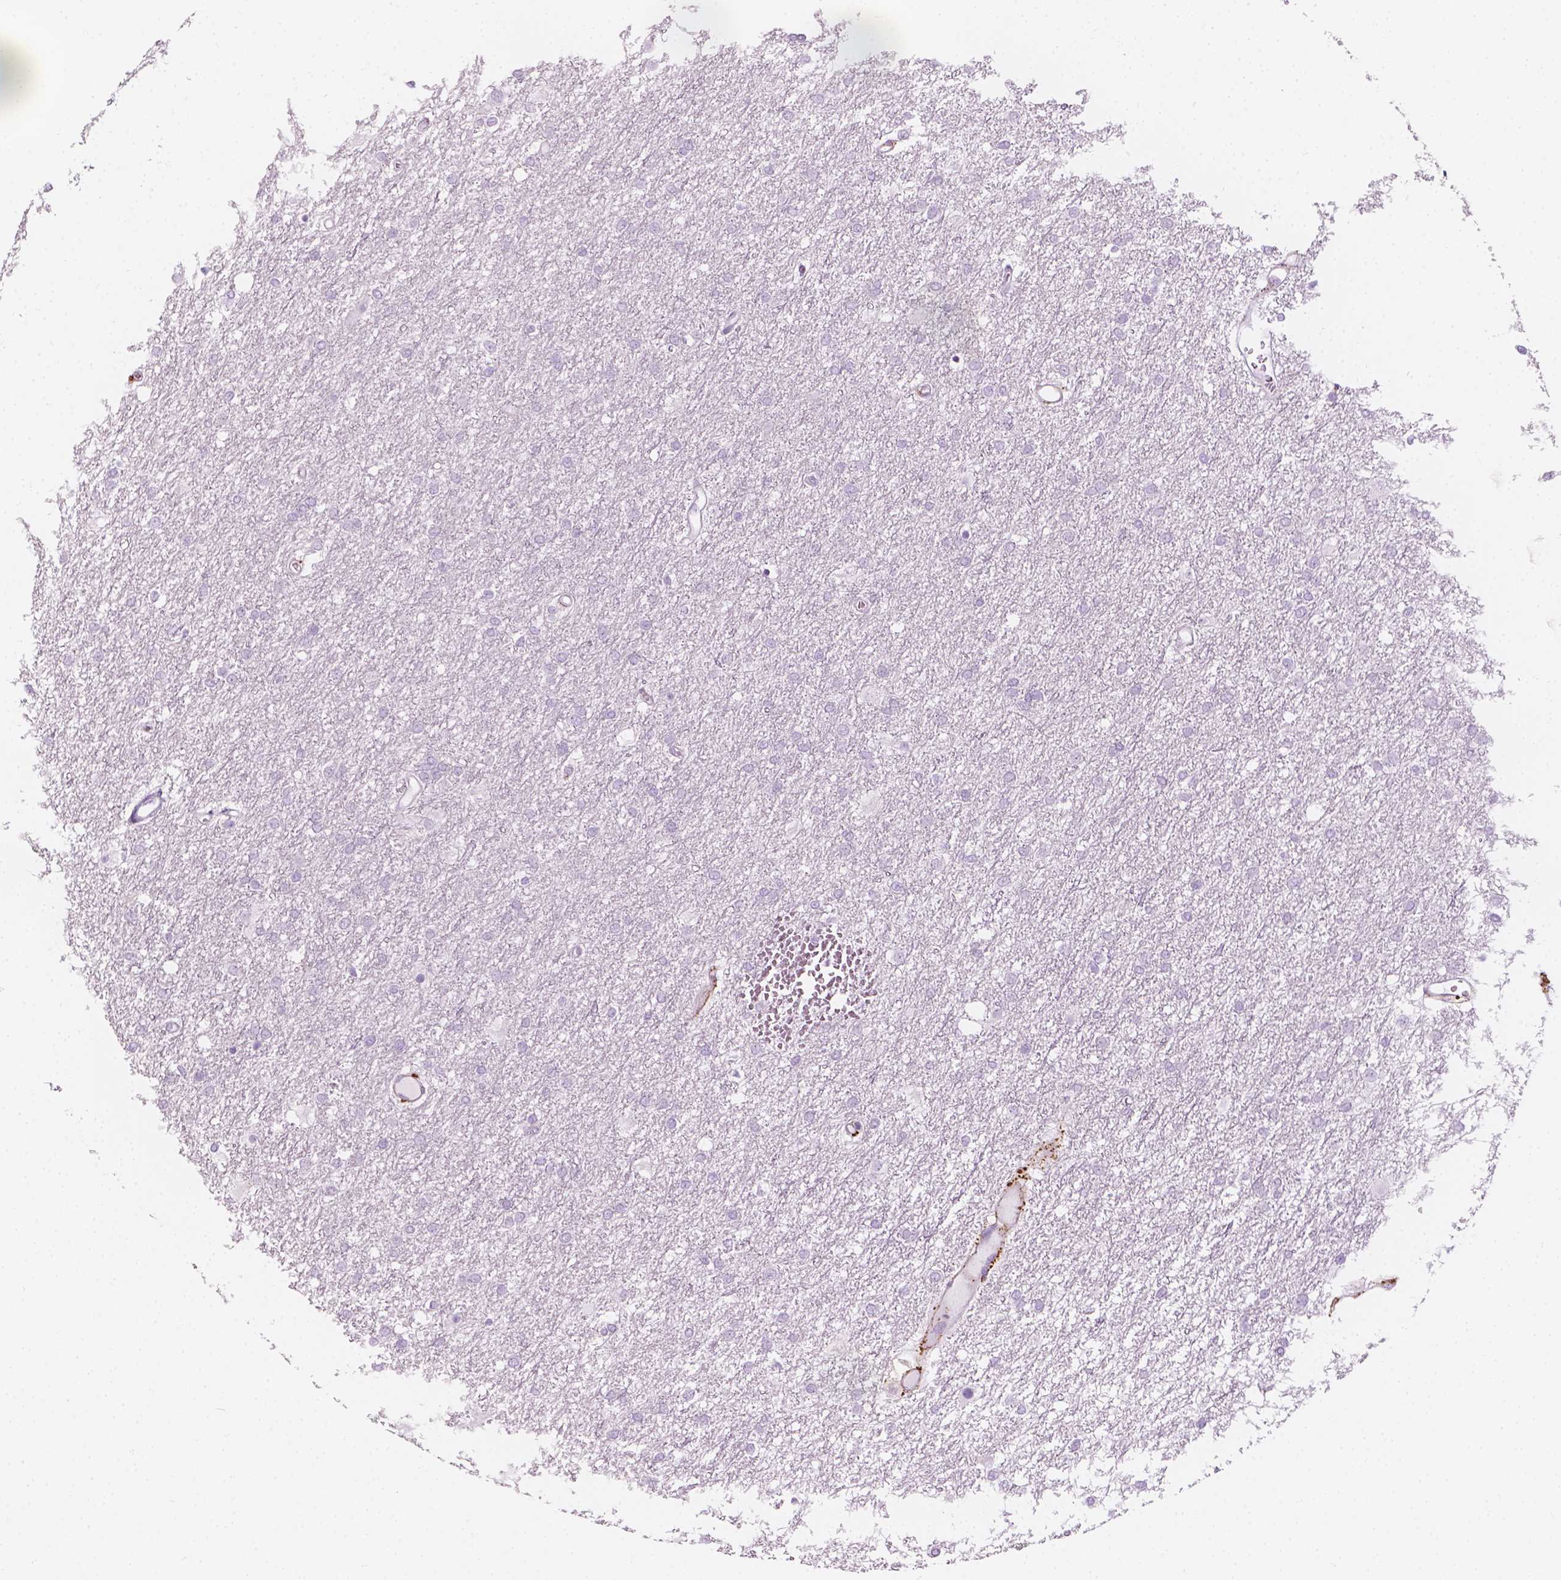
{"staining": {"intensity": "negative", "quantity": "none", "location": "none"}, "tissue": "glioma", "cell_type": "Tumor cells", "image_type": "cancer", "snomed": [{"axis": "morphology", "description": "Glioma, malignant, High grade"}, {"axis": "topography", "description": "Brain"}], "caption": "High magnification brightfield microscopy of glioma stained with DAB (3,3'-diaminobenzidine) (brown) and counterstained with hematoxylin (blue): tumor cells show no significant staining.", "gene": "CES1", "patient": {"sex": "female", "age": 61}}